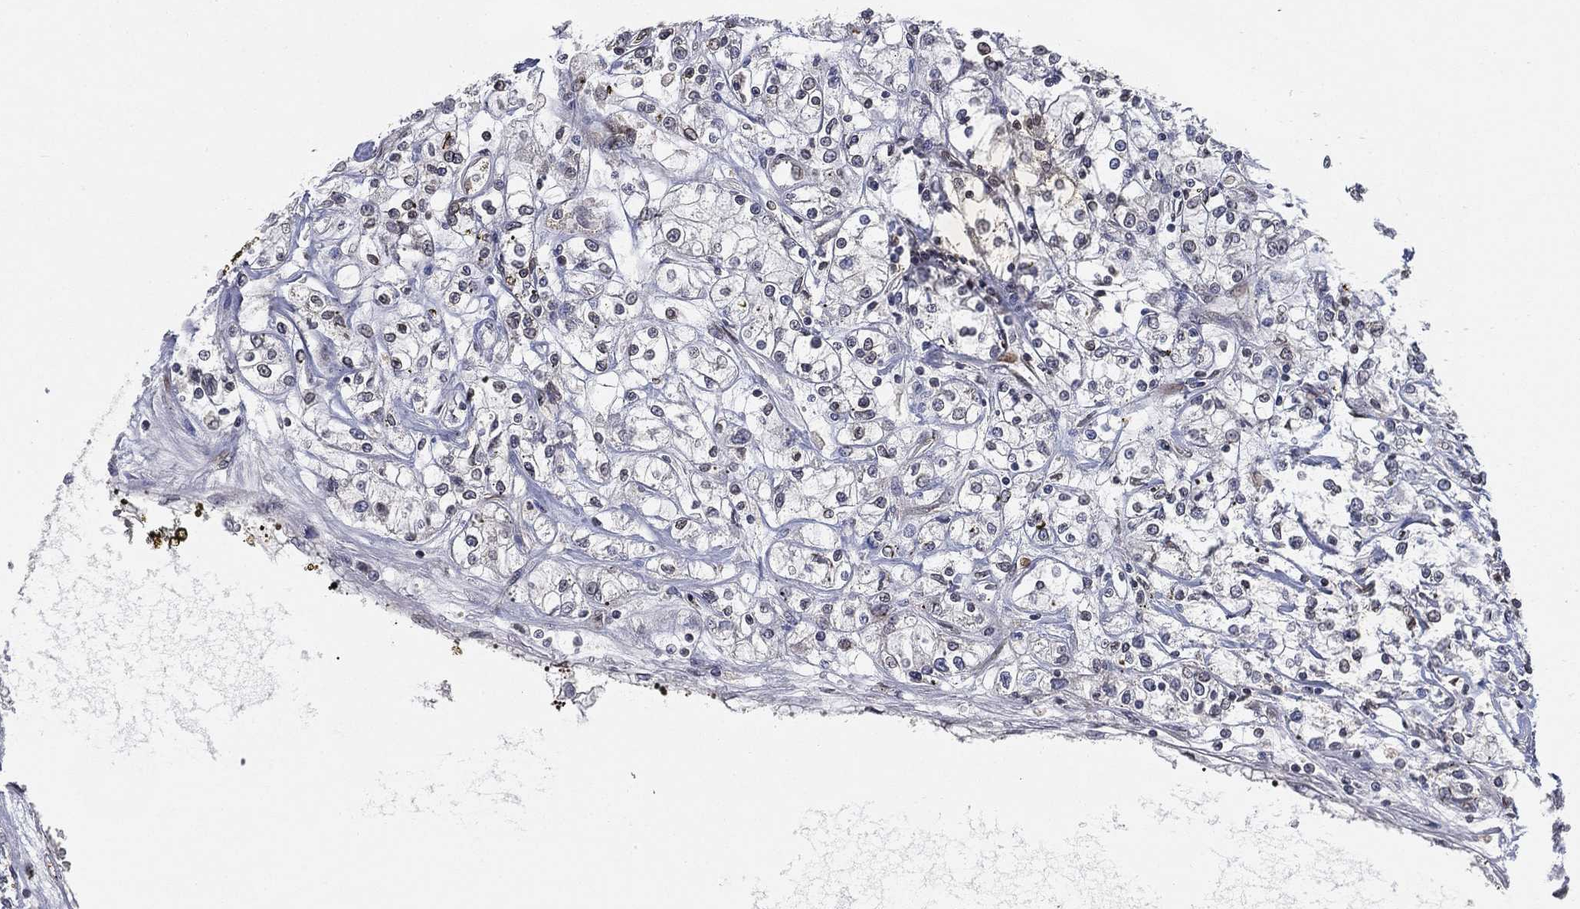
{"staining": {"intensity": "negative", "quantity": "none", "location": "none"}, "tissue": "renal cancer", "cell_type": "Tumor cells", "image_type": "cancer", "snomed": [{"axis": "morphology", "description": "Adenocarcinoma, NOS"}, {"axis": "topography", "description": "Kidney"}], "caption": "An image of human renal adenocarcinoma is negative for staining in tumor cells.", "gene": "UBA5", "patient": {"sex": "female", "age": 59}}